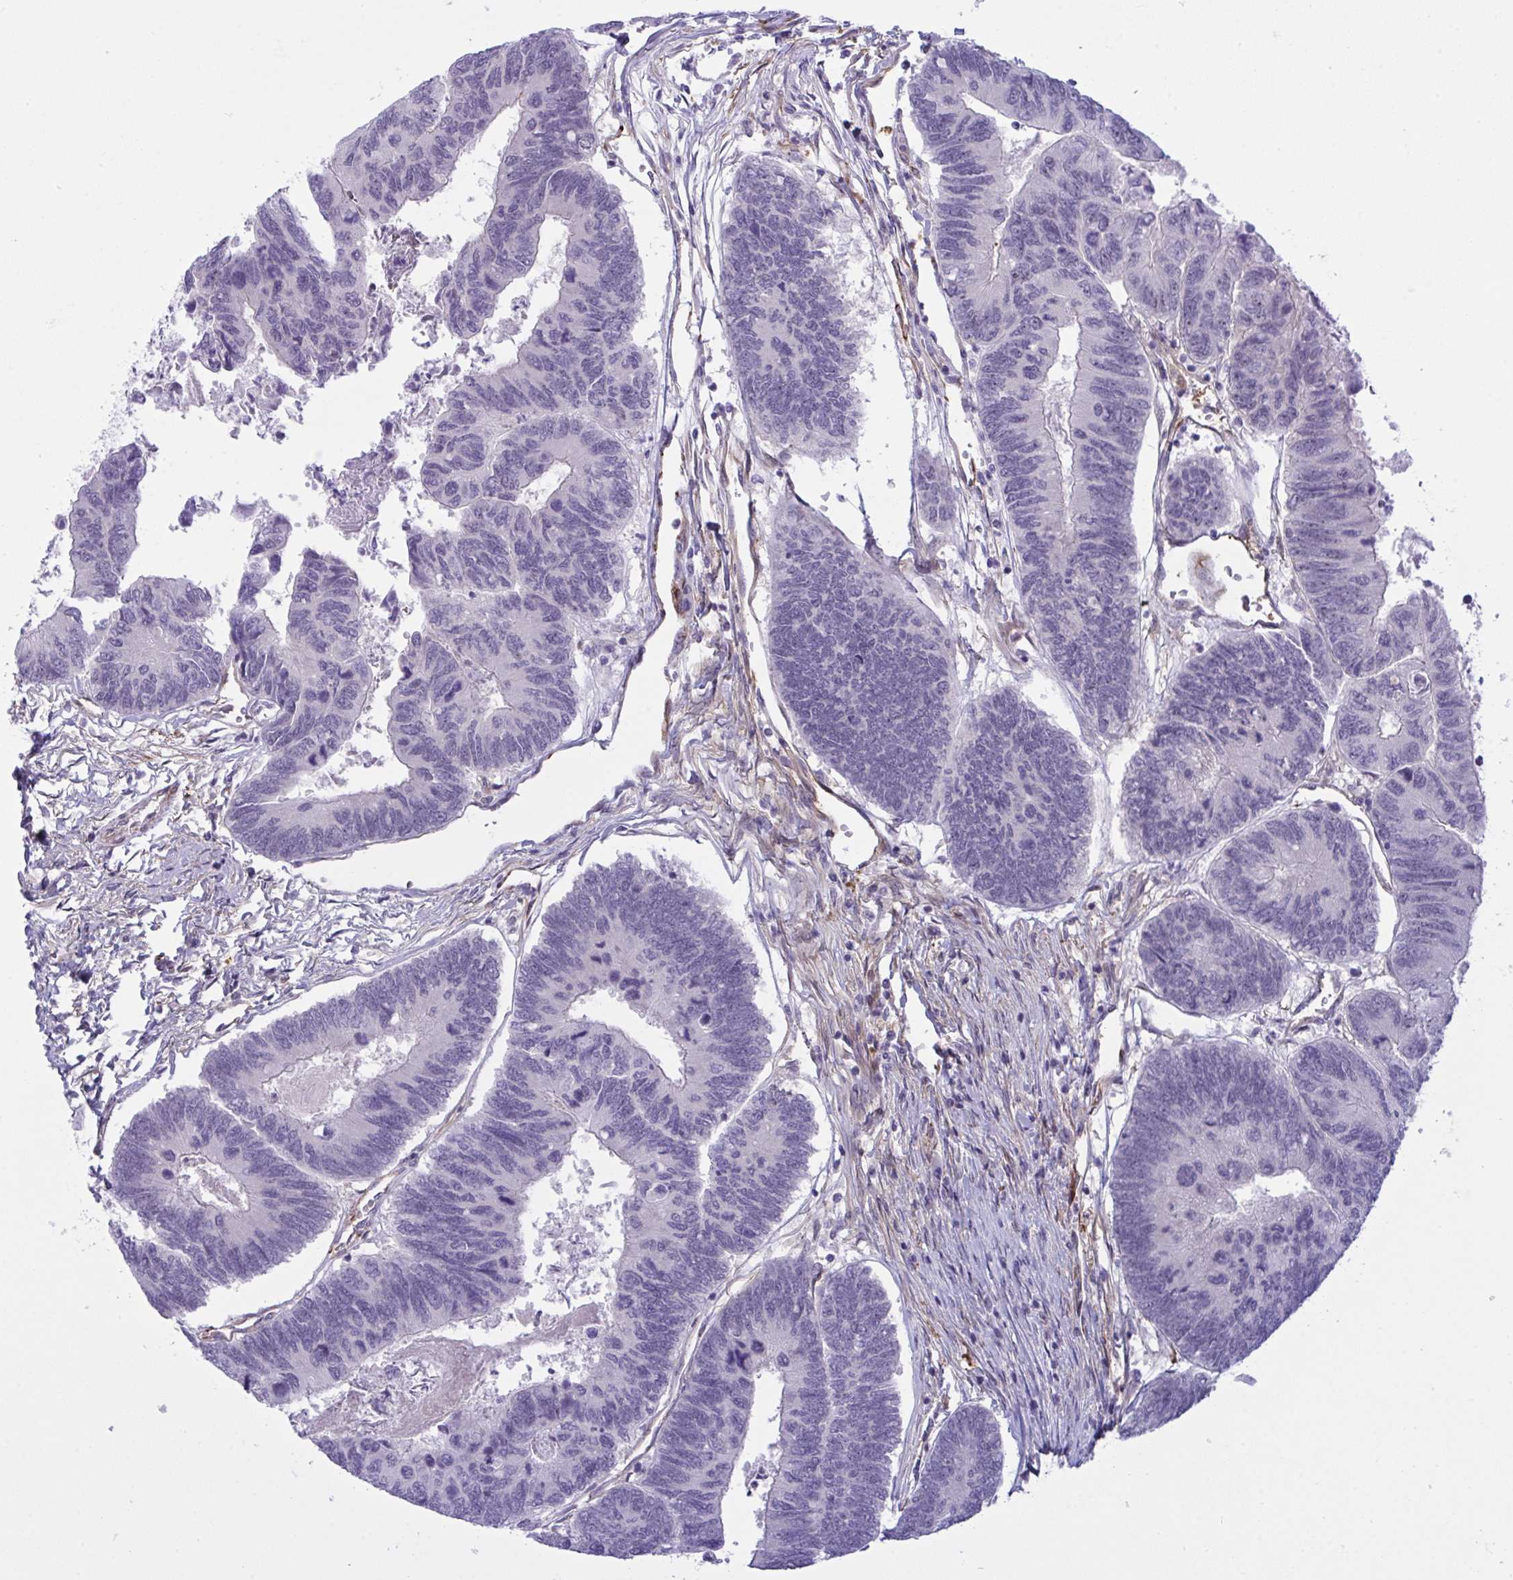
{"staining": {"intensity": "negative", "quantity": "none", "location": "none"}, "tissue": "colorectal cancer", "cell_type": "Tumor cells", "image_type": "cancer", "snomed": [{"axis": "morphology", "description": "Adenocarcinoma, NOS"}, {"axis": "topography", "description": "Colon"}], "caption": "Immunohistochemical staining of colorectal cancer (adenocarcinoma) reveals no significant staining in tumor cells.", "gene": "PRRT4", "patient": {"sex": "female", "age": 67}}